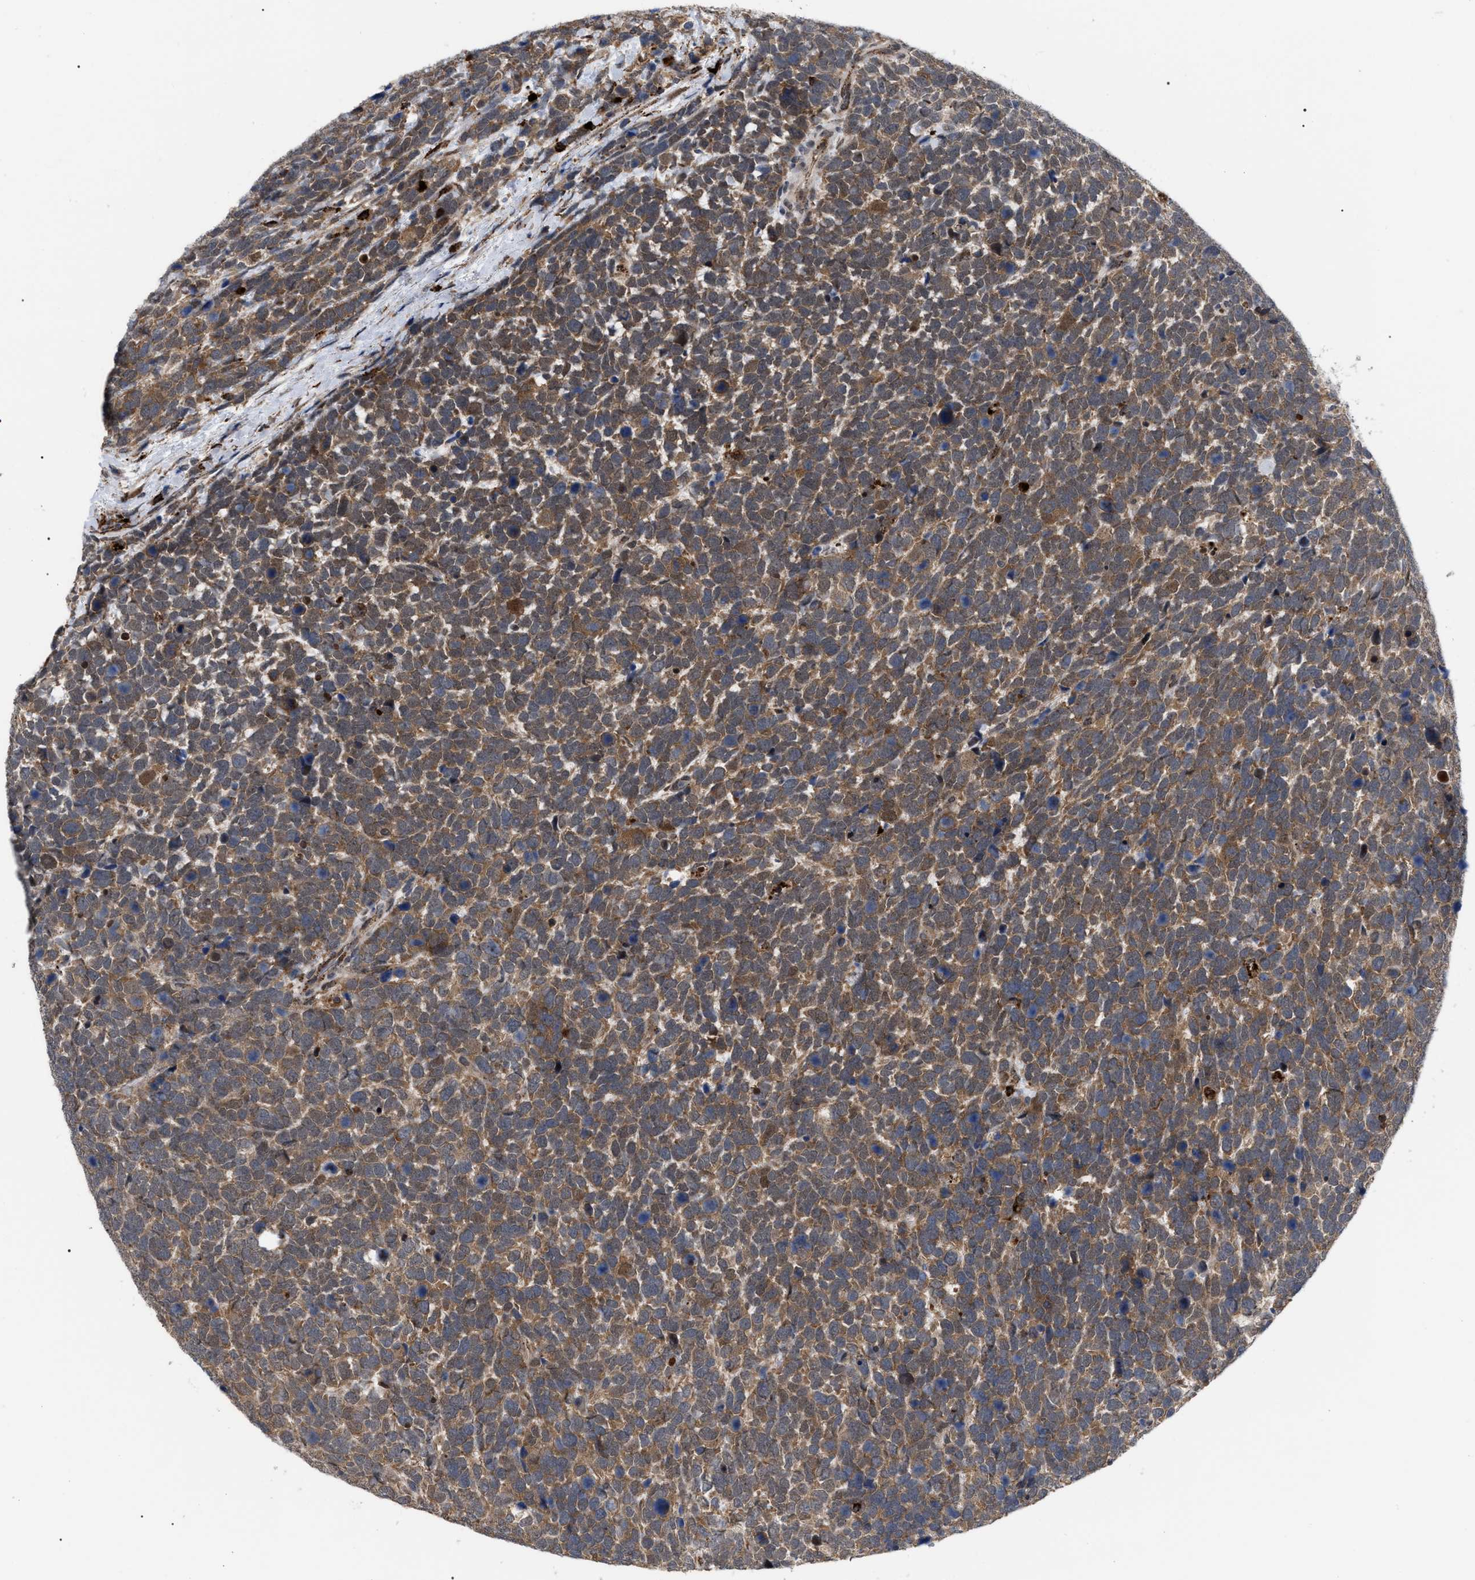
{"staining": {"intensity": "moderate", "quantity": ">75%", "location": "cytoplasmic/membranous"}, "tissue": "urothelial cancer", "cell_type": "Tumor cells", "image_type": "cancer", "snomed": [{"axis": "morphology", "description": "Urothelial carcinoma, High grade"}, {"axis": "topography", "description": "Urinary bladder"}], "caption": "Immunohistochemical staining of urothelial cancer shows moderate cytoplasmic/membranous protein positivity in about >75% of tumor cells.", "gene": "UPF1", "patient": {"sex": "female", "age": 82}}